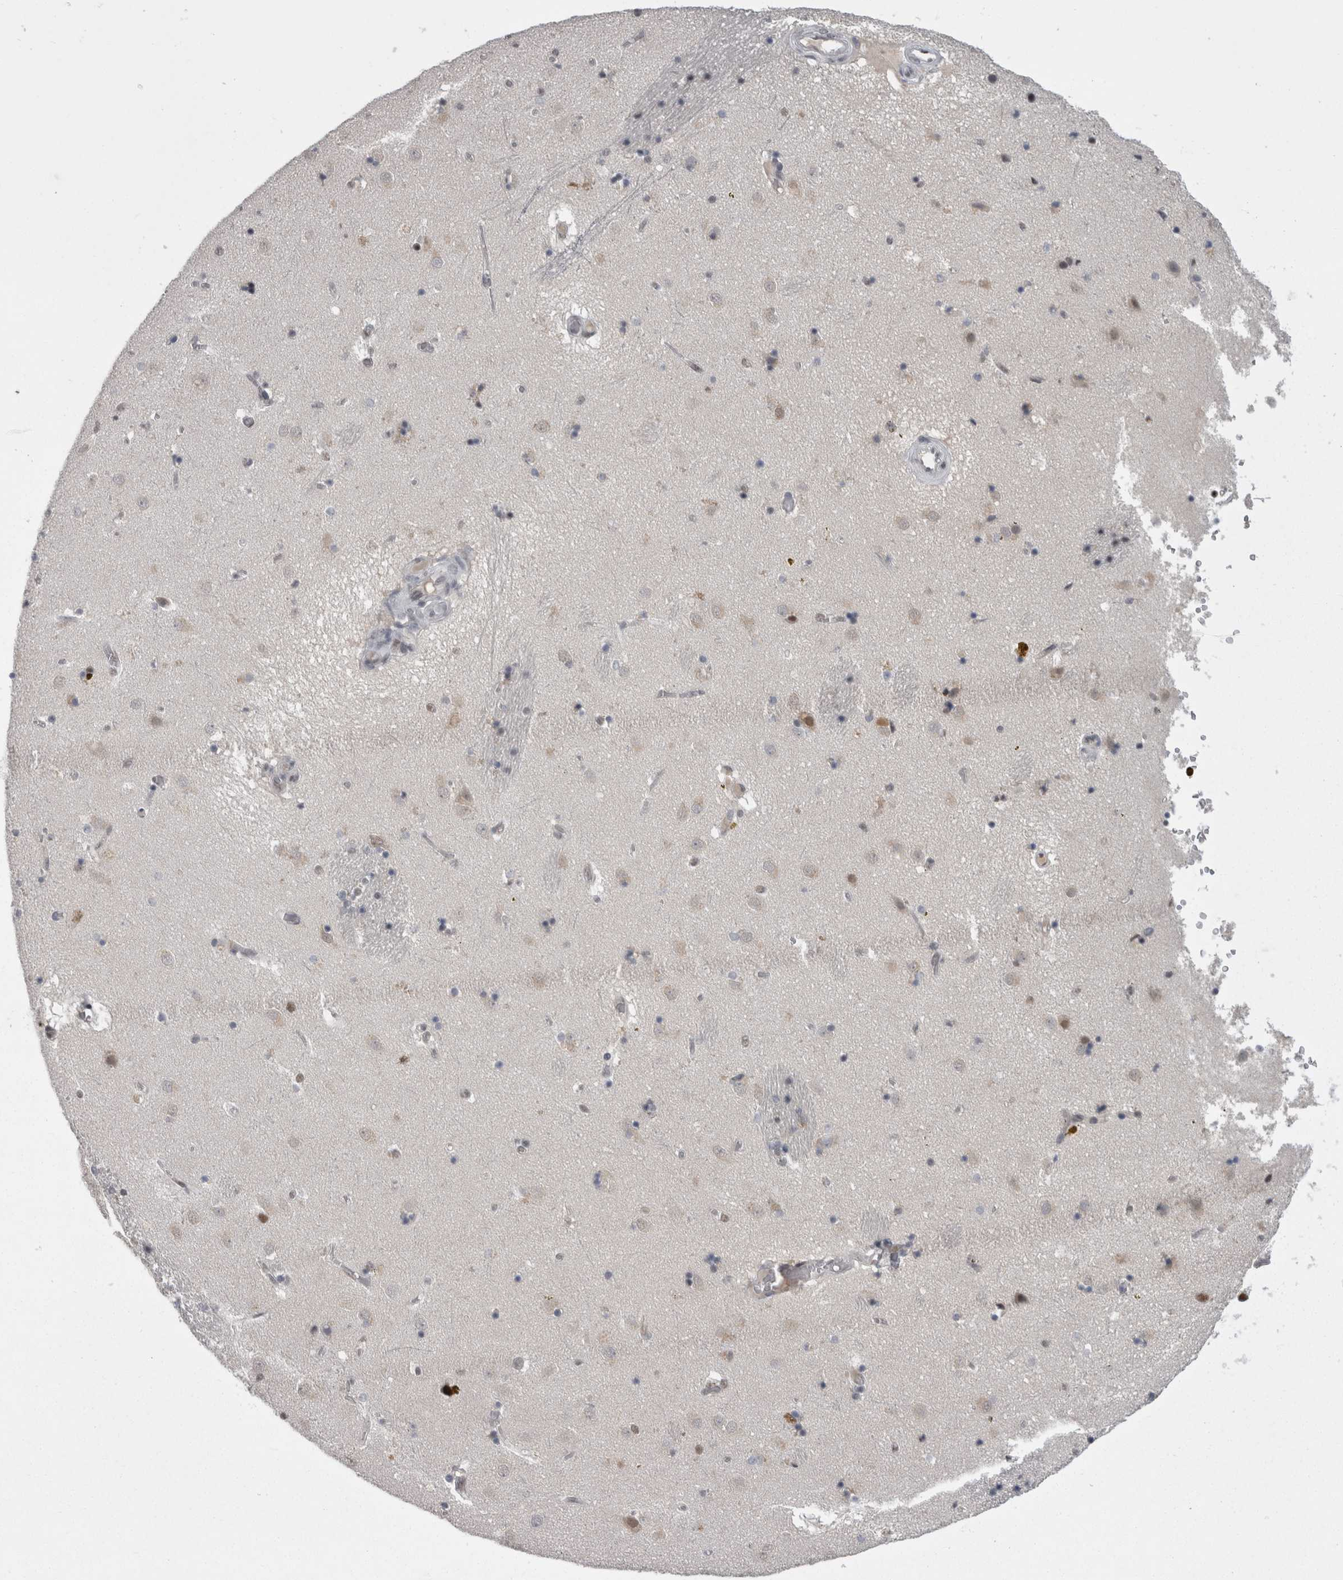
{"staining": {"intensity": "moderate", "quantity": "<25%", "location": "nuclear"}, "tissue": "caudate", "cell_type": "Glial cells", "image_type": "normal", "snomed": [{"axis": "morphology", "description": "Normal tissue, NOS"}, {"axis": "topography", "description": "Lateral ventricle wall"}], "caption": "Immunohistochemistry photomicrograph of benign caudate: caudate stained using immunohistochemistry demonstrates low levels of moderate protein expression localized specifically in the nuclear of glial cells, appearing as a nuclear brown color.", "gene": "C1orf54", "patient": {"sex": "male", "age": 70}}